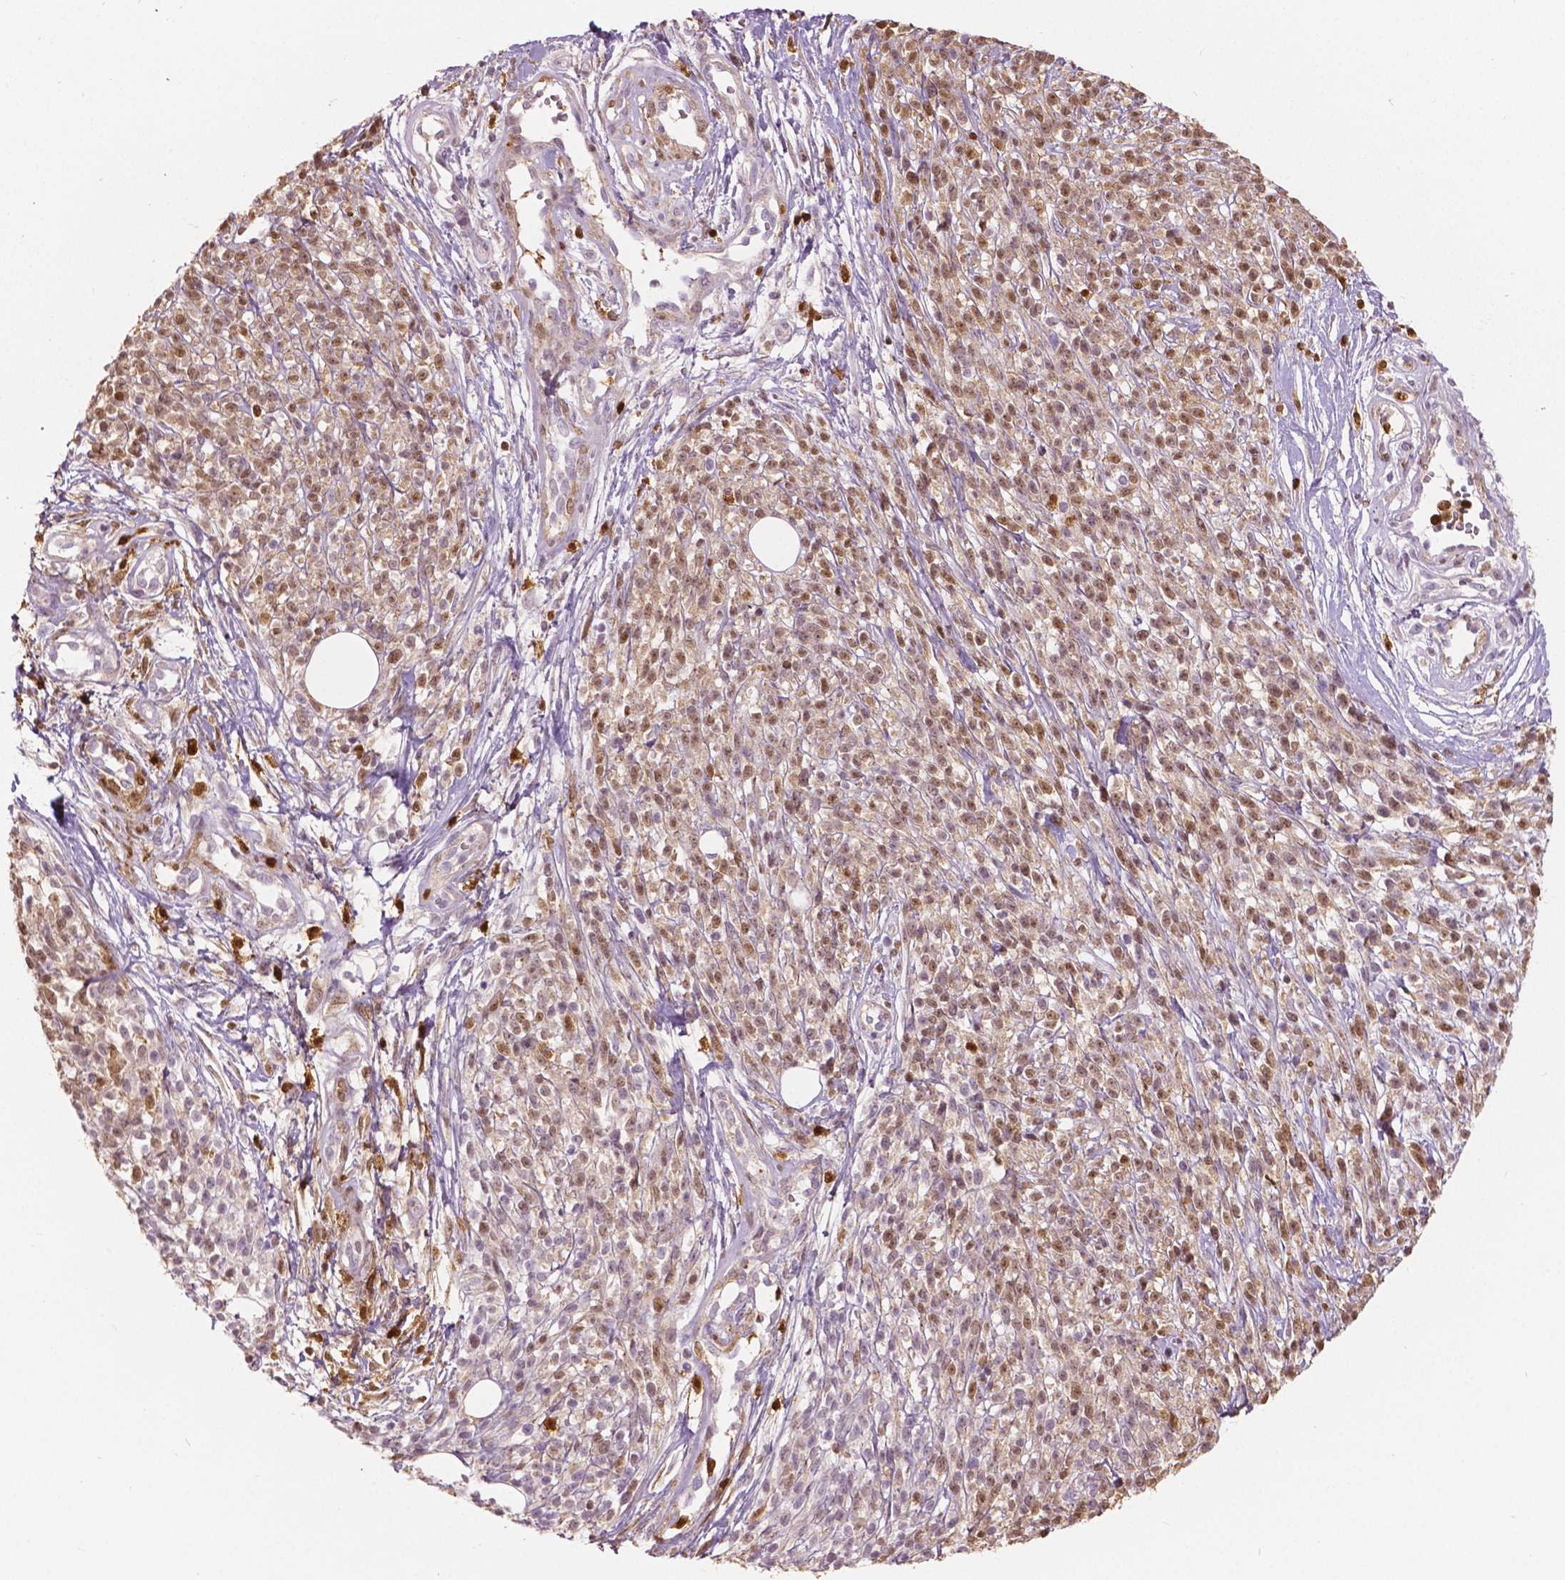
{"staining": {"intensity": "weak", "quantity": "25%-75%", "location": "nuclear"}, "tissue": "melanoma", "cell_type": "Tumor cells", "image_type": "cancer", "snomed": [{"axis": "morphology", "description": "Malignant melanoma, NOS"}, {"axis": "topography", "description": "Skin"}, {"axis": "topography", "description": "Skin of trunk"}], "caption": "Immunohistochemical staining of human malignant melanoma demonstrates weak nuclear protein positivity in about 25%-75% of tumor cells.", "gene": "S100A4", "patient": {"sex": "male", "age": 74}}